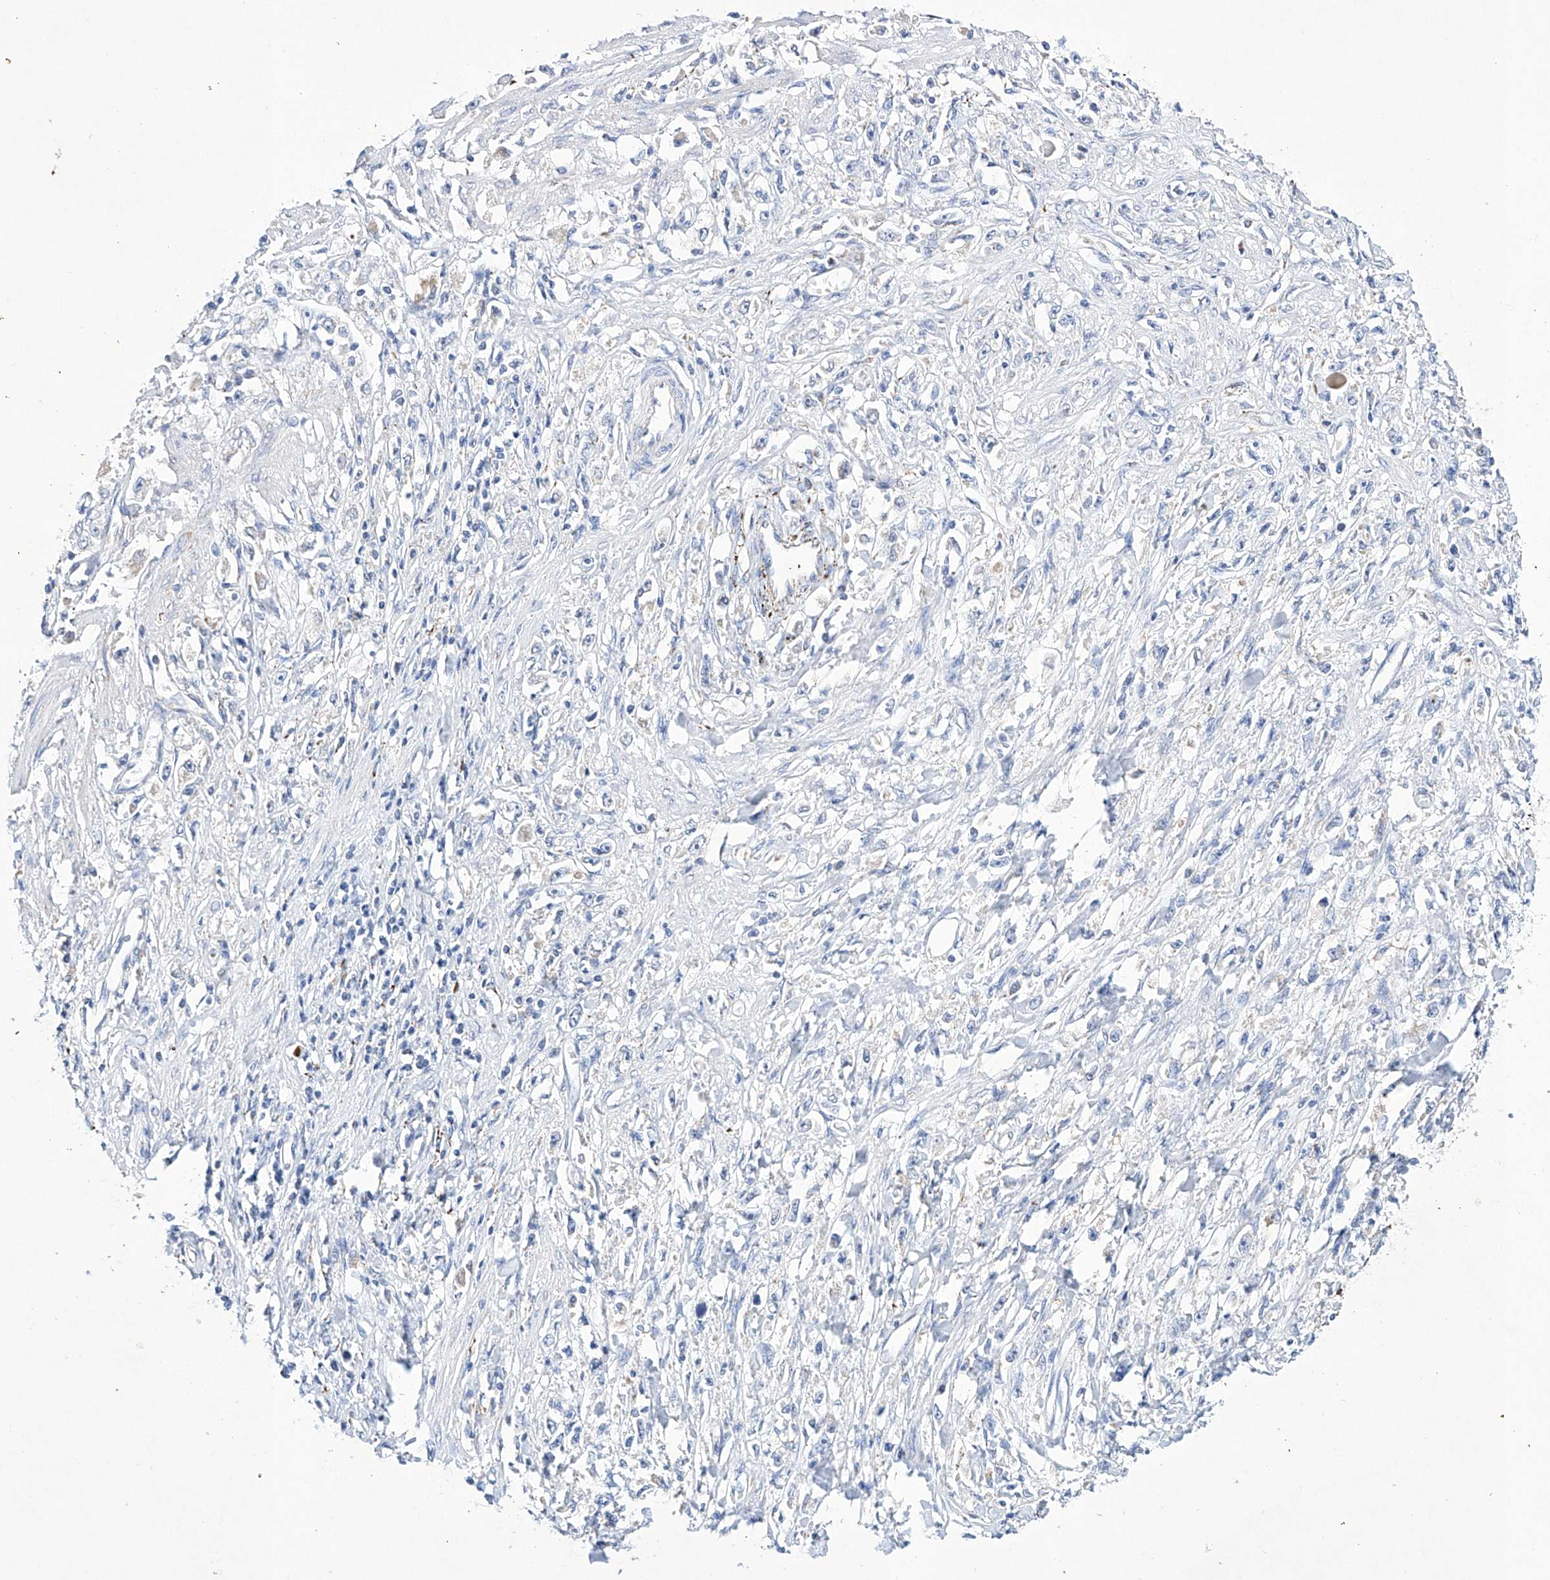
{"staining": {"intensity": "negative", "quantity": "none", "location": "none"}, "tissue": "stomach cancer", "cell_type": "Tumor cells", "image_type": "cancer", "snomed": [{"axis": "morphology", "description": "Adenocarcinoma, NOS"}, {"axis": "topography", "description": "Stomach"}], "caption": "High magnification brightfield microscopy of adenocarcinoma (stomach) stained with DAB (3,3'-diaminobenzidine) (brown) and counterstained with hematoxylin (blue): tumor cells show no significant positivity.", "gene": "NRROS", "patient": {"sex": "female", "age": 59}}